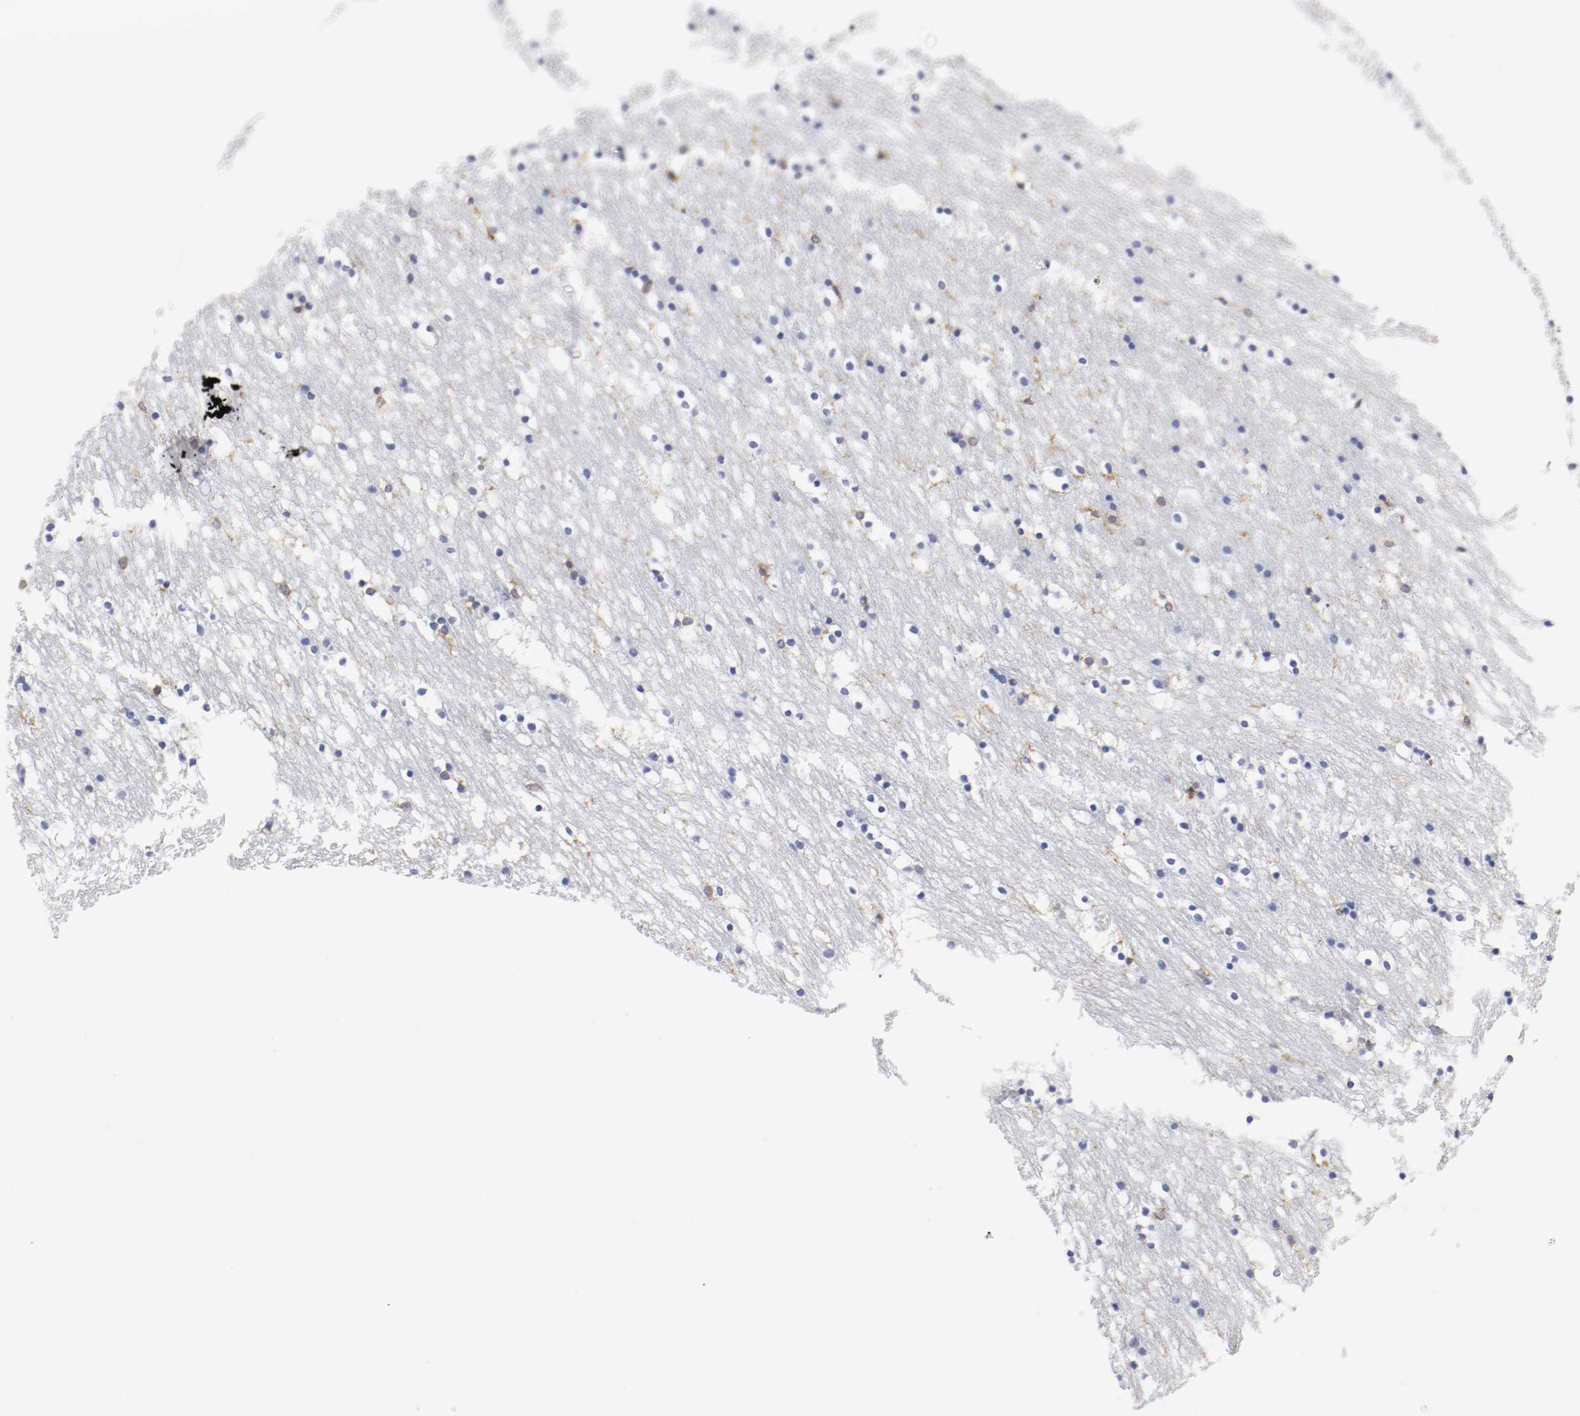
{"staining": {"intensity": "moderate", "quantity": "<25%", "location": "cytoplasmic/membranous"}, "tissue": "caudate", "cell_type": "Glial cells", "image_type": "normal", "snomed": [{"axis": "morphology", "description": "Normal tissue, NOS"}, {"axis": "topography", "description": "Lateral ventricle wall"}], "caption": "High-power microscopy captured an immunohistochemistry photomicrograph of normal caudate, revealing moderate cytoplasmic/membranous staining in approximately <25% of glial cells.", "gene": "ITGAX", "patient": {"sex": "male", "age": 45}}